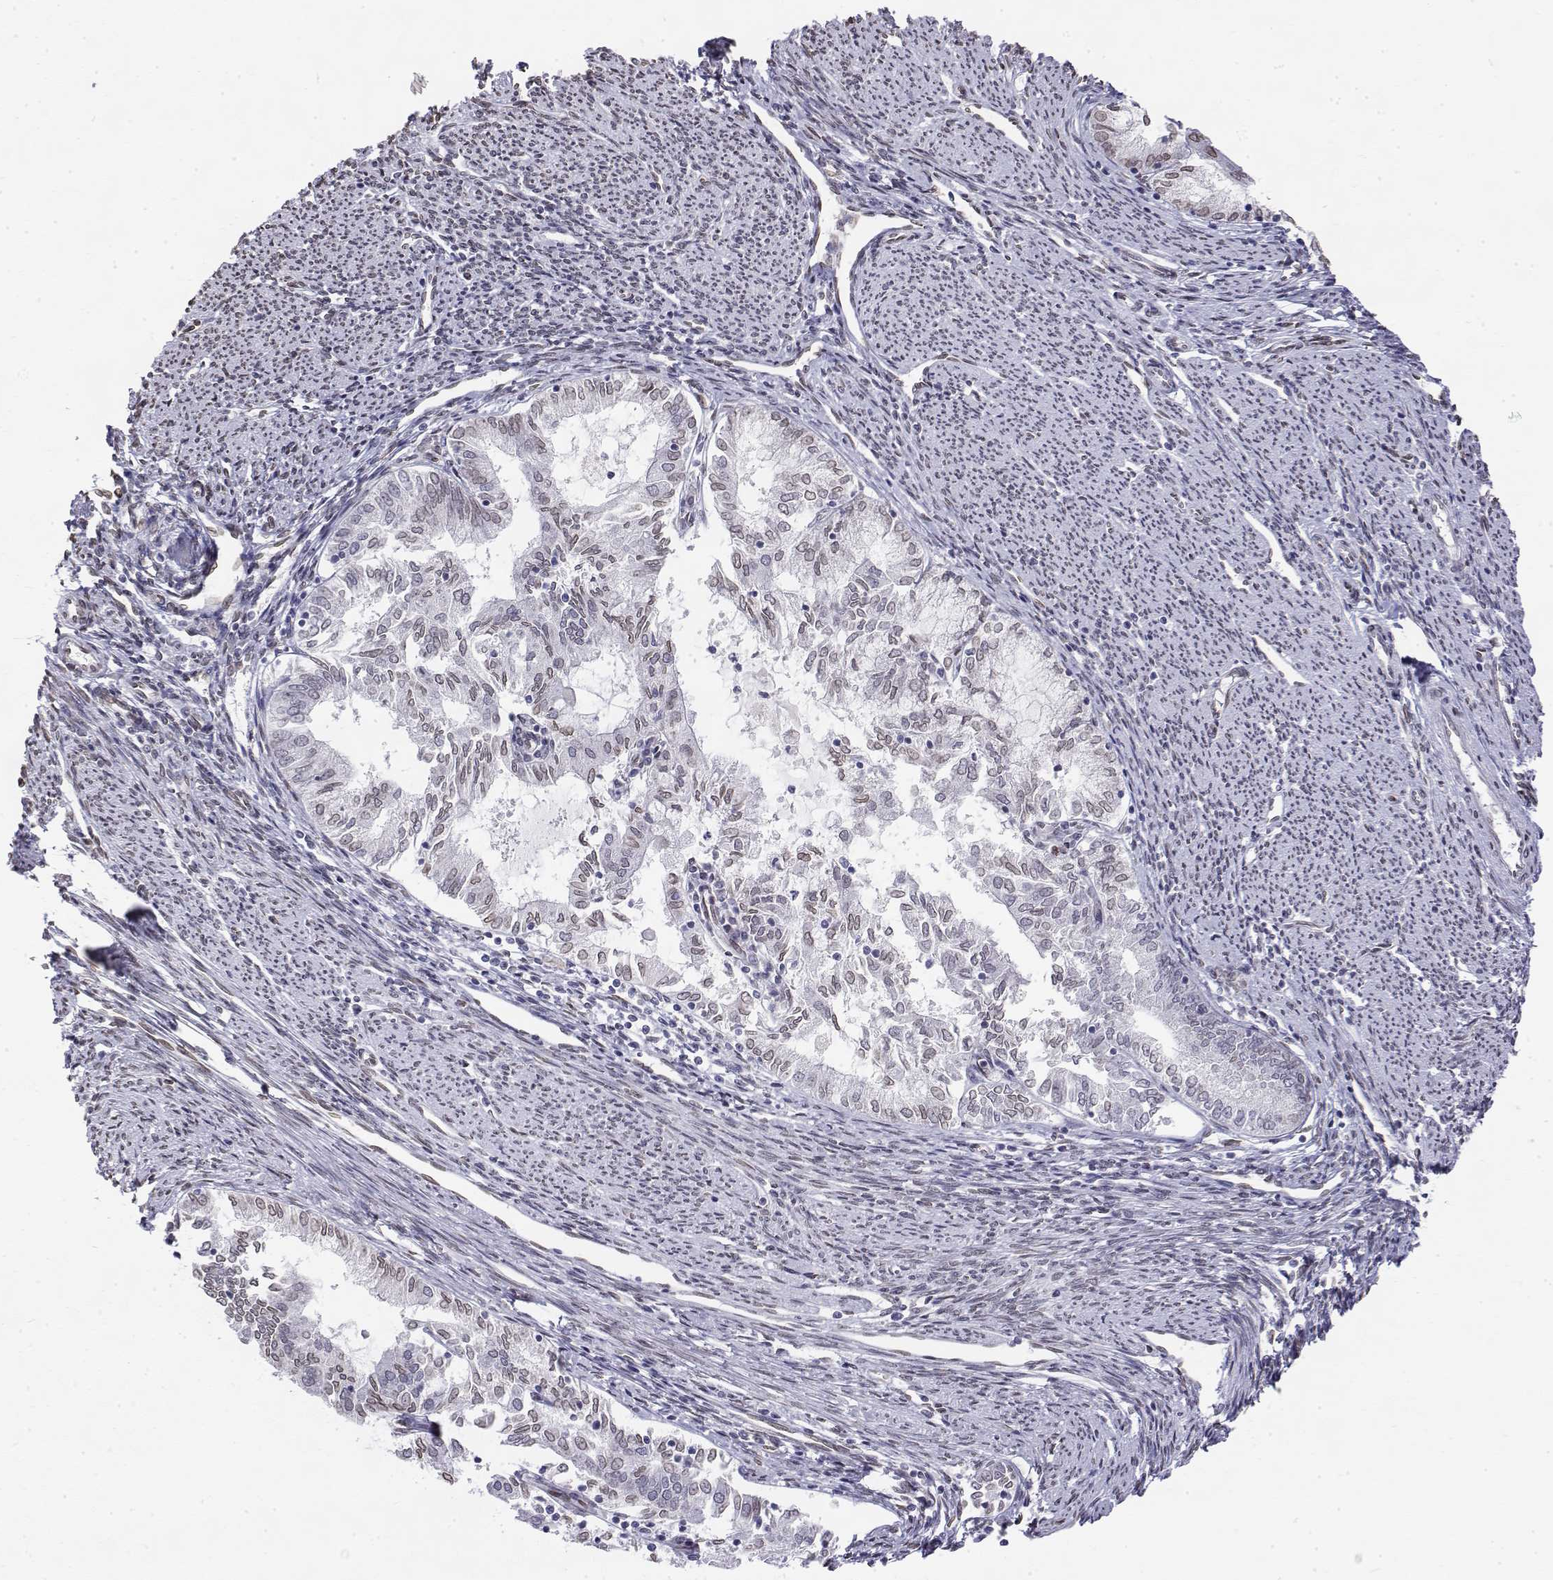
{"staining": {"intensity": "moderate", "quantity": "25%-75%", "location": "nuclear"}, "tissue": "endometrial cancer", "cell_type": "Tumor cells", "image_type": "cancer", "snomed": [{"axis": "morphology", "description": "Adenocarcinoma, NOS"}, {"axis": "topography", "description": "Endometrium"}], "caption": "Immunohistochemistry (IHC) micrograph of human endometrial cancer (adenocarcinoma) stained for a protein (brown), which shows medium levels of moderate nuclear positivity in about 25%-75% of tumor cells.", "gene": "ZNF532", "patient": {"sex": "female", "age": 79}}